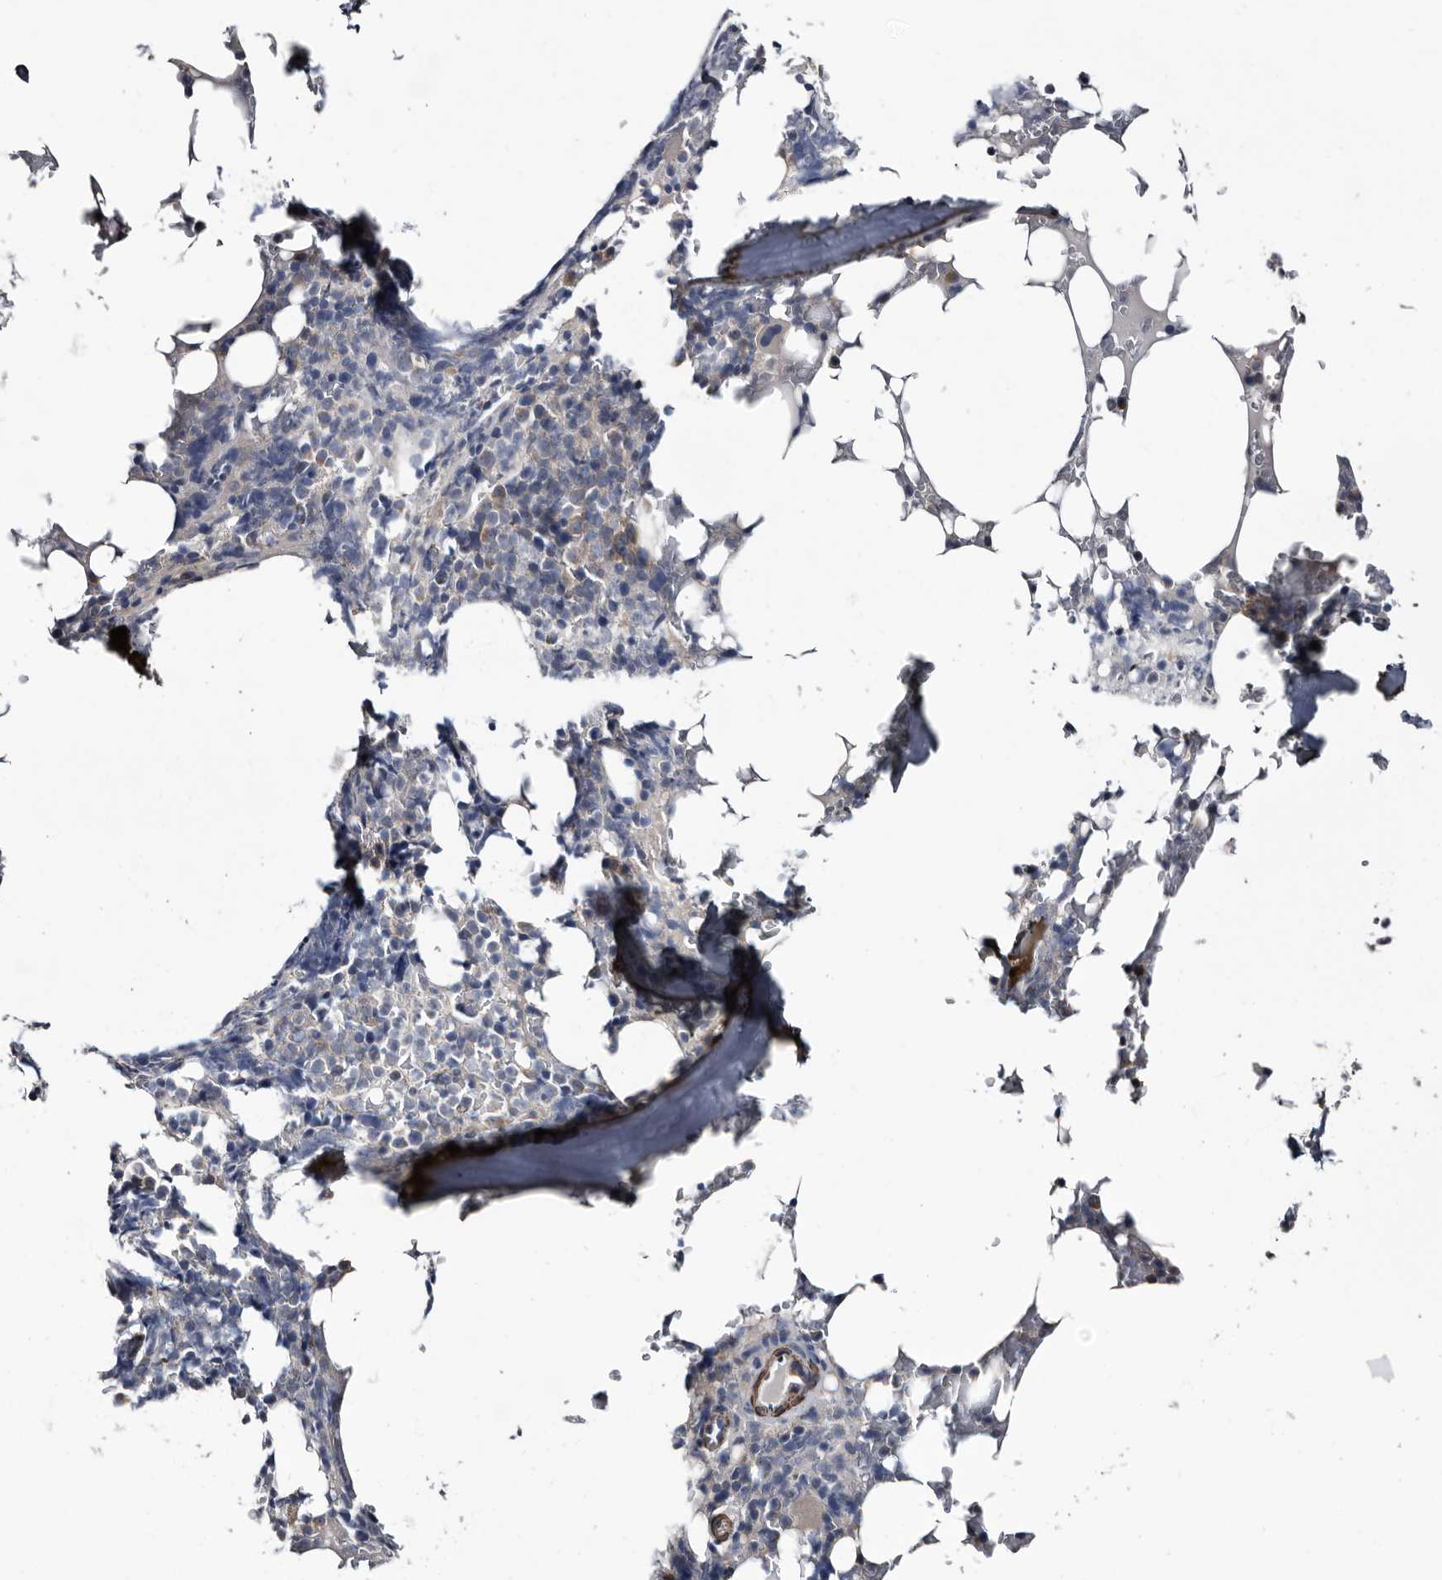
{"staining": {"intensity": "weak", "quantity": "<25%", "location": "cytoplasmic/membranous"}, "tissue": "bone marrow", "cell_type": "Hematopoietic cells", "image_type": "normal", "snomed": [{"axis": "morphology", "description": "Normal tissue, NOS"}, {"axis": "topography", "description": "Bone marrow"}], "caption": "DAB (3,3'-diaminobenzidine) immunohistochemical staining of normal human bone marrow reveals no significant positivity in hematopoietic cells. Brightfield microscopy of immunohistochemistry stained with DAB (3,3'-diaminobenzidine) (brown) and hematoxylin (blue), captured at high magnification.", "gene": "IARS1", "patient": {"sex": "male", "age": 58}}